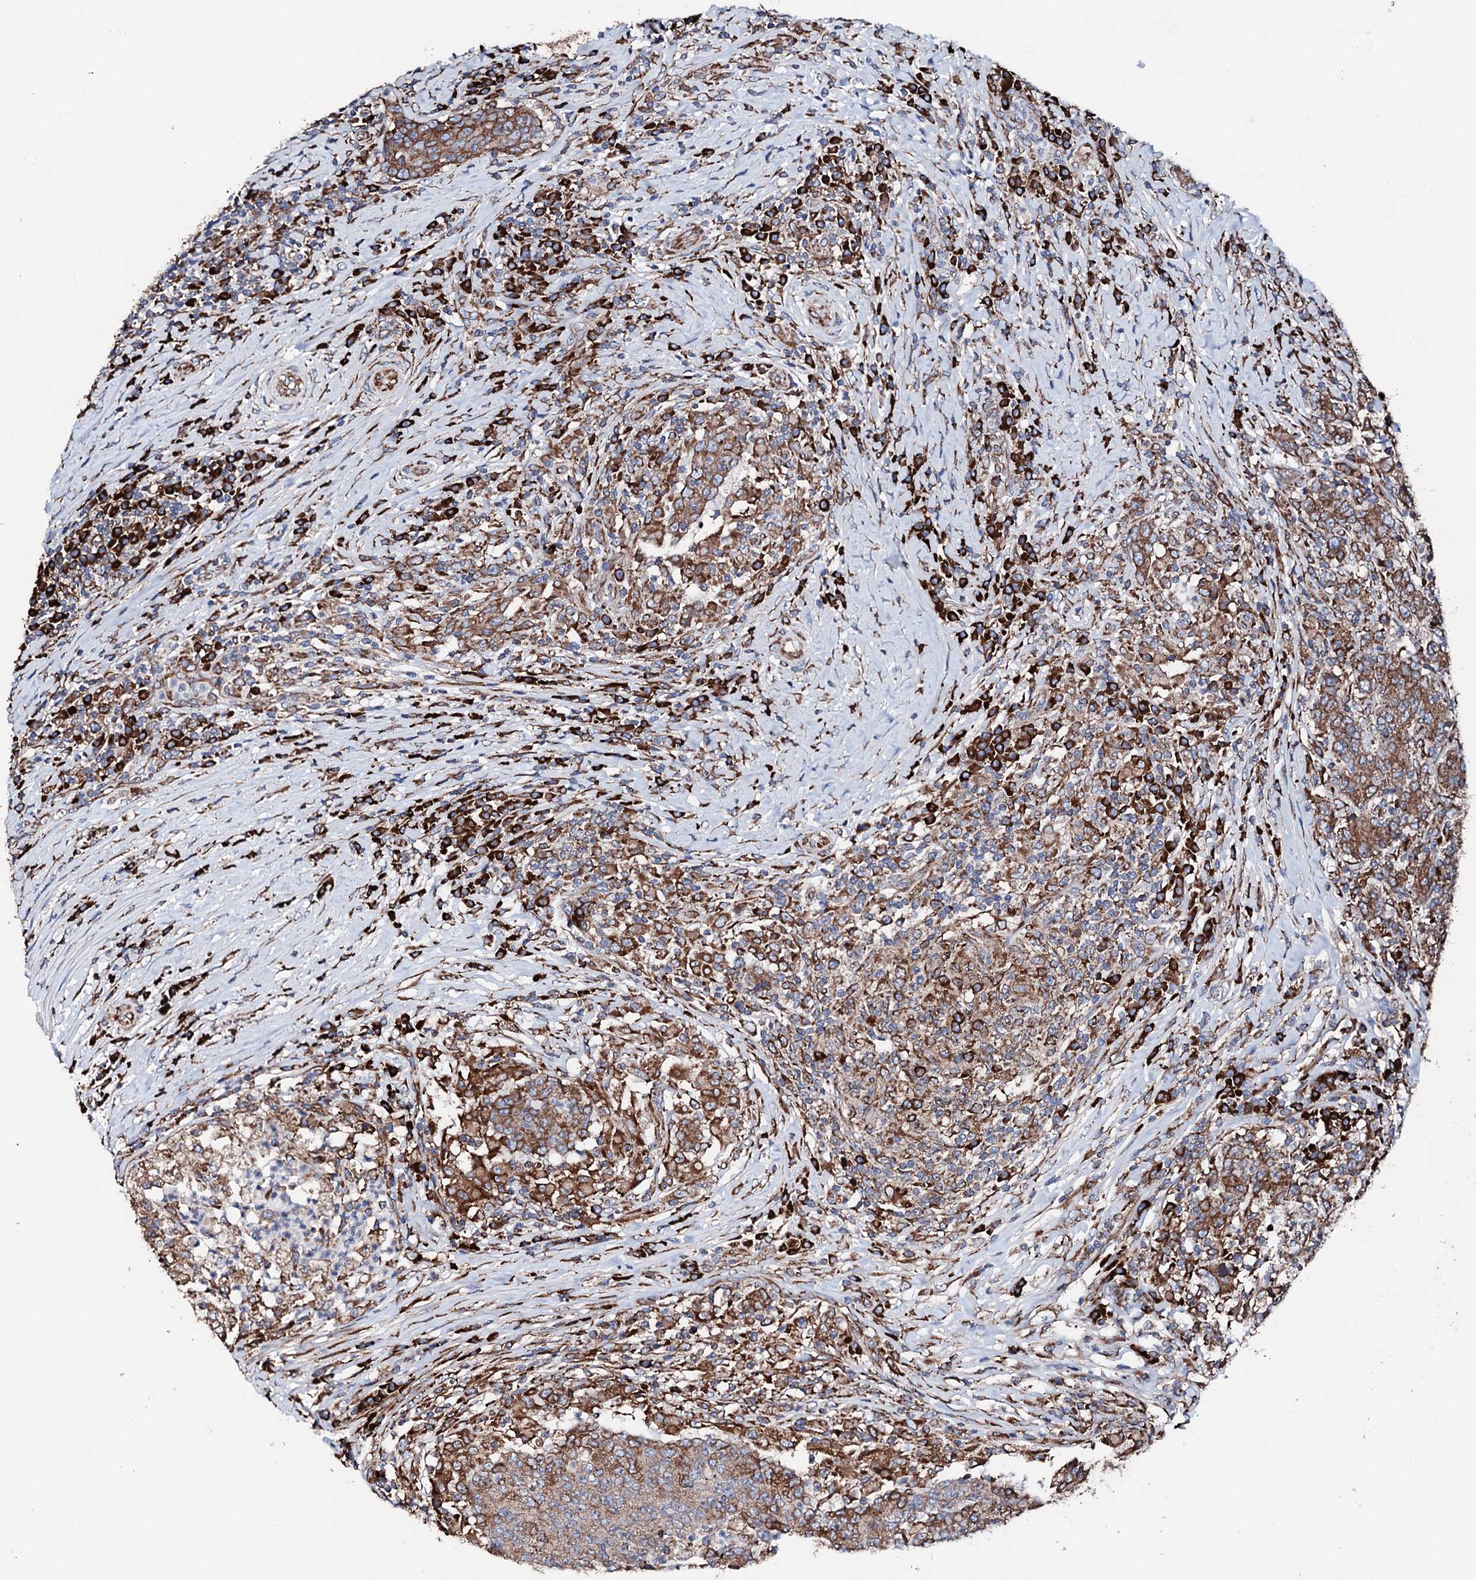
{"staining": {"intensity": "strong", "quantity": ">75%", "location": "cytoplasmic/membranous"}, "tissue": "colorectal cancer", "cell_type": "Tumor cells", "image_type": "cancer", "snomed": [{"axis": "morphology", "description": "Adenocarcinoma, NOS"}, {"axis": "topography", "description": "Colon"}], "caption": "The immunohistochemical stain labels strong cytoplasmic/membranous positivity in tumor cells of colorectal adenocarcinoma tissue.", "gene": "AMDHD1", "patient": {"sex": "female", "age": 75}}